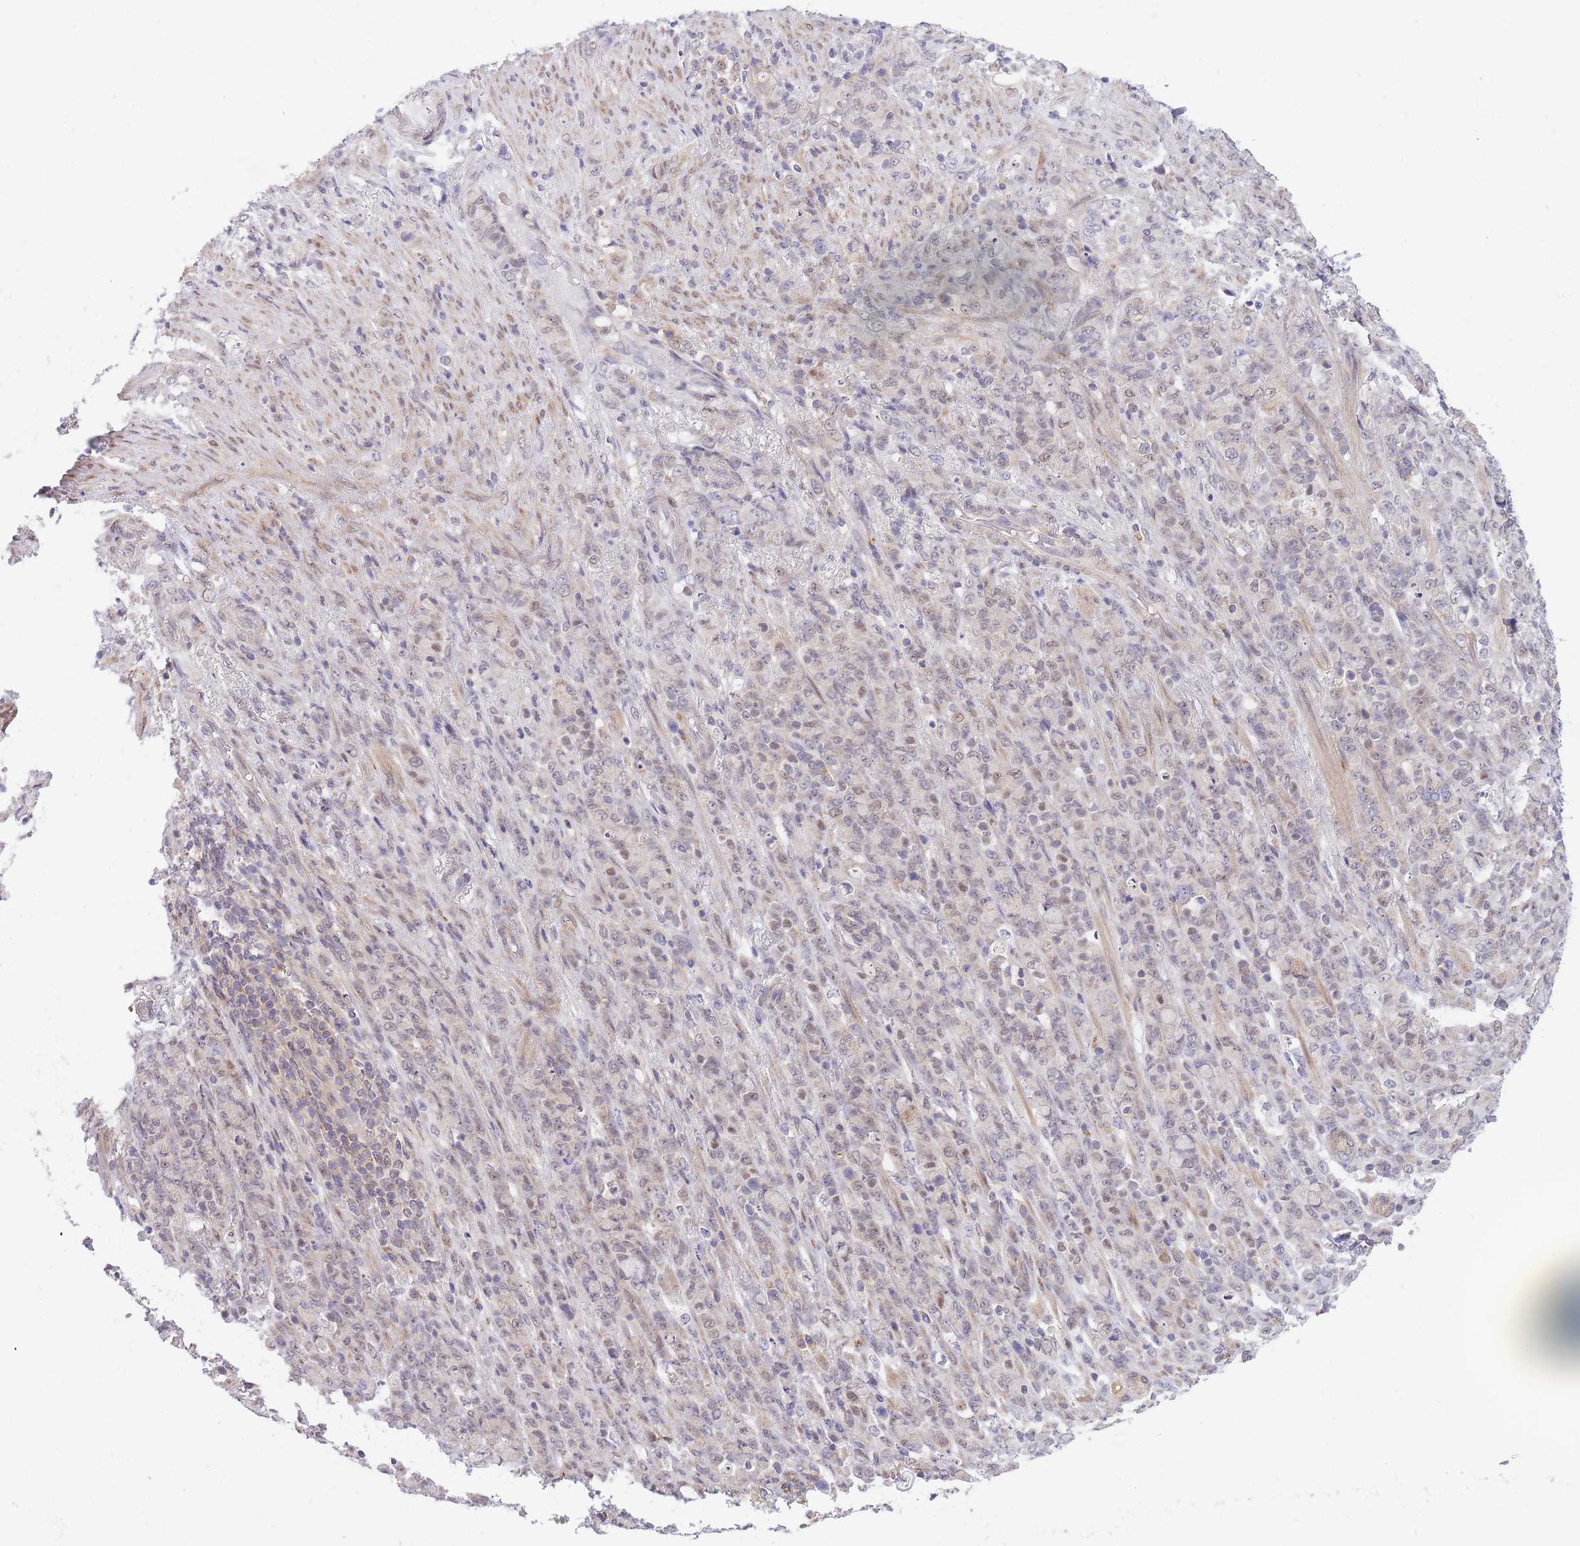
{"staining": {"intensity": "negative", "quantity": "none", "location": "none"}, "tissue": "stomach cancer", "cell_type": "Tumor cells", "image_type": "cancer", "snomed": [{"axis": "morphology", "description": "Adenocarcinoma, NOS"}, {"axis": "topography", "description": "Stomach"}], "caption": "Tumor cells show no significant expression in adenocarcinoma (stomach). (DAB immunohistochemistry (IHC) visualized using brightfield microscopy, high magnification).", "gene": "MINDY2", "patient": {"sex": "female", "age": 79}}